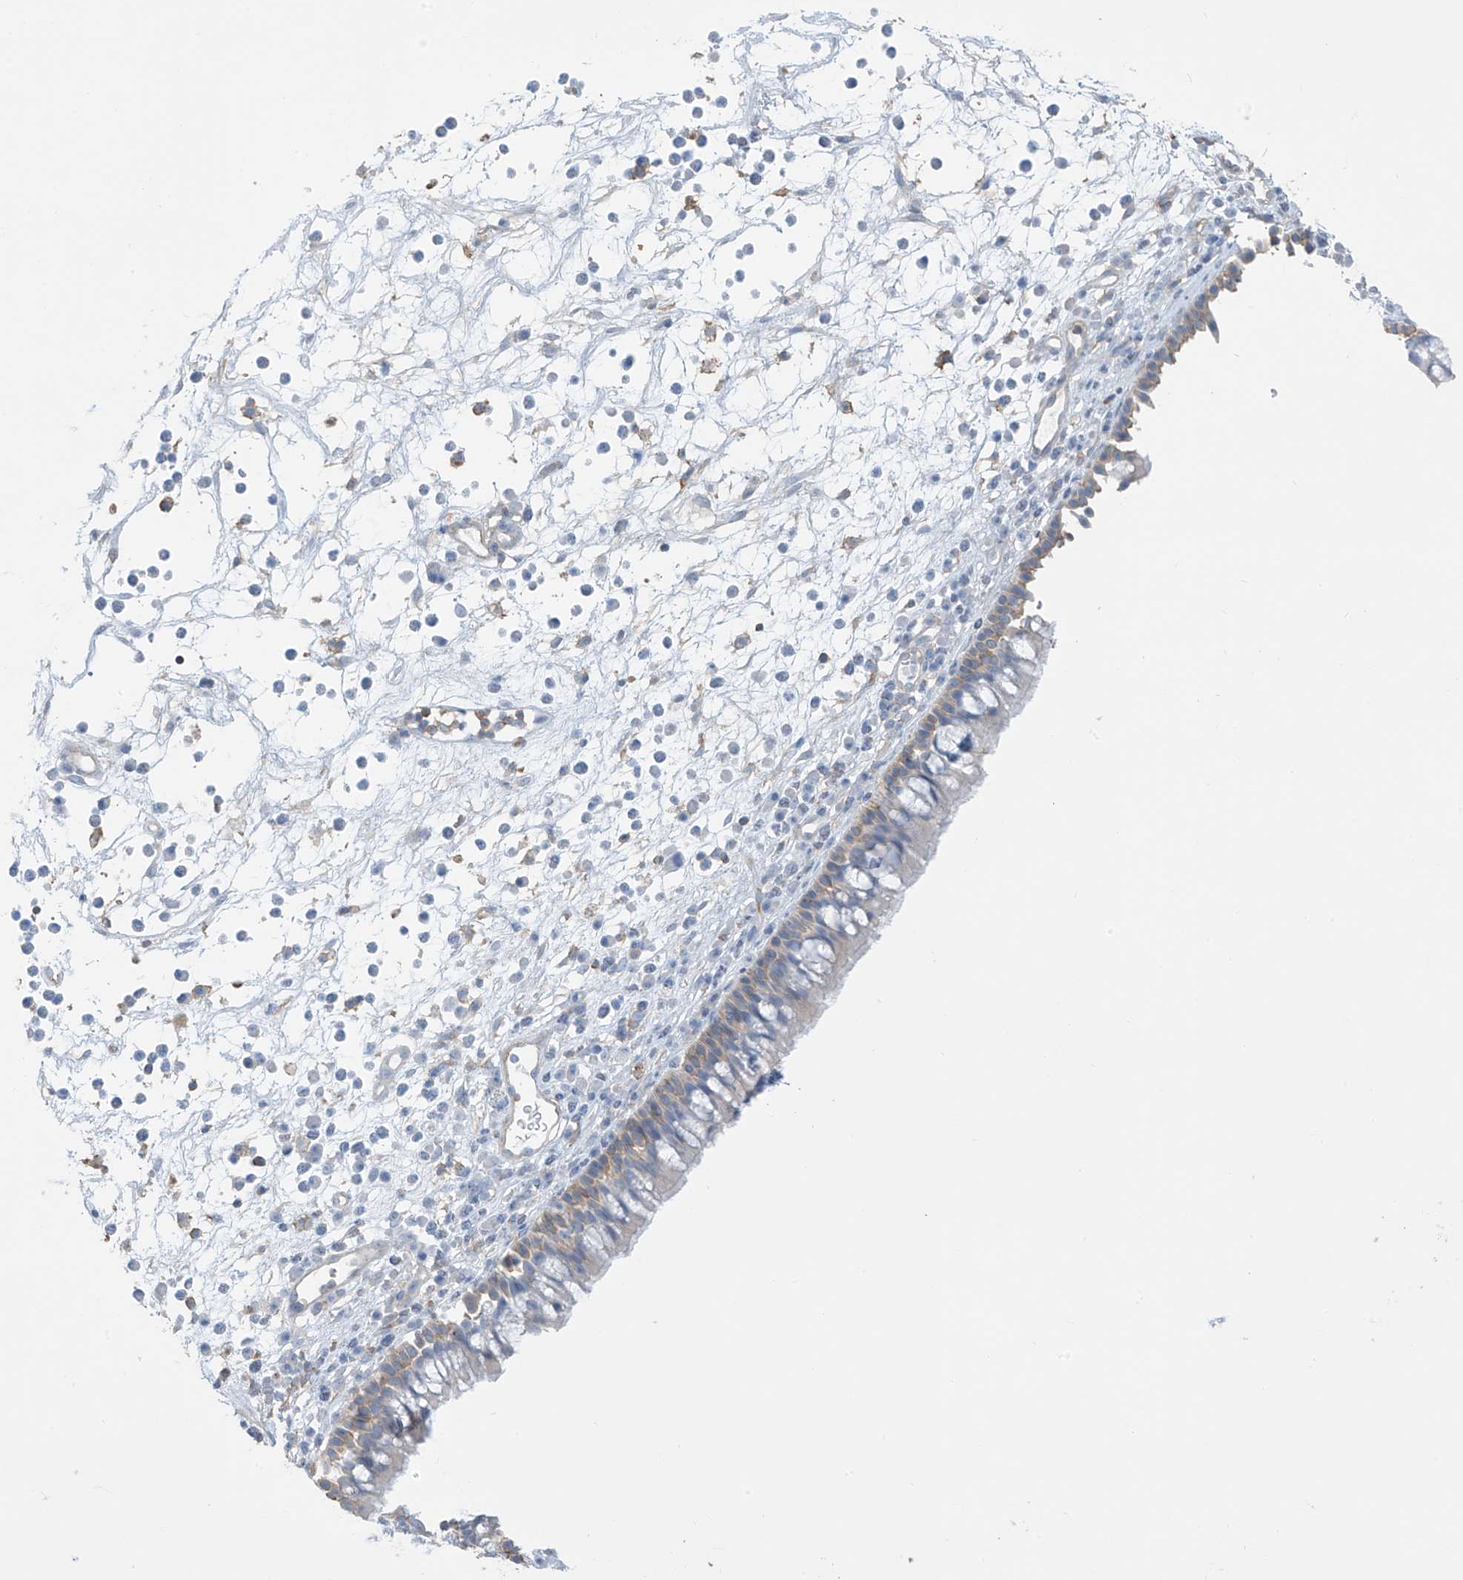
{"staining": {"intensity": "moderate", "quantity": "<25%", "location": "cytoplasmic/membranous"}, "tissue": "nasopharynx", "cell_type": "Respiratory epithelial cells", "image_type": "normal", "snomed": [{"axis": "morphology", "description": "Normal tissue, NOS"}, {"axis": "morphology", "description": "Inflammation, NOS"}, {"axis": "morphology", "description": "Malignant melanoma, Metastatic site"}, {"axis": "topography", "description": "Nasopharynx"}], "caption": "Moderate cytoplasmic/membranous expression is identified in approximately <25% of respiratory epithelial cells in normal nasopharynx.", "gene": "ZNF846", "patient": {"sex": "male", "age": 70}}